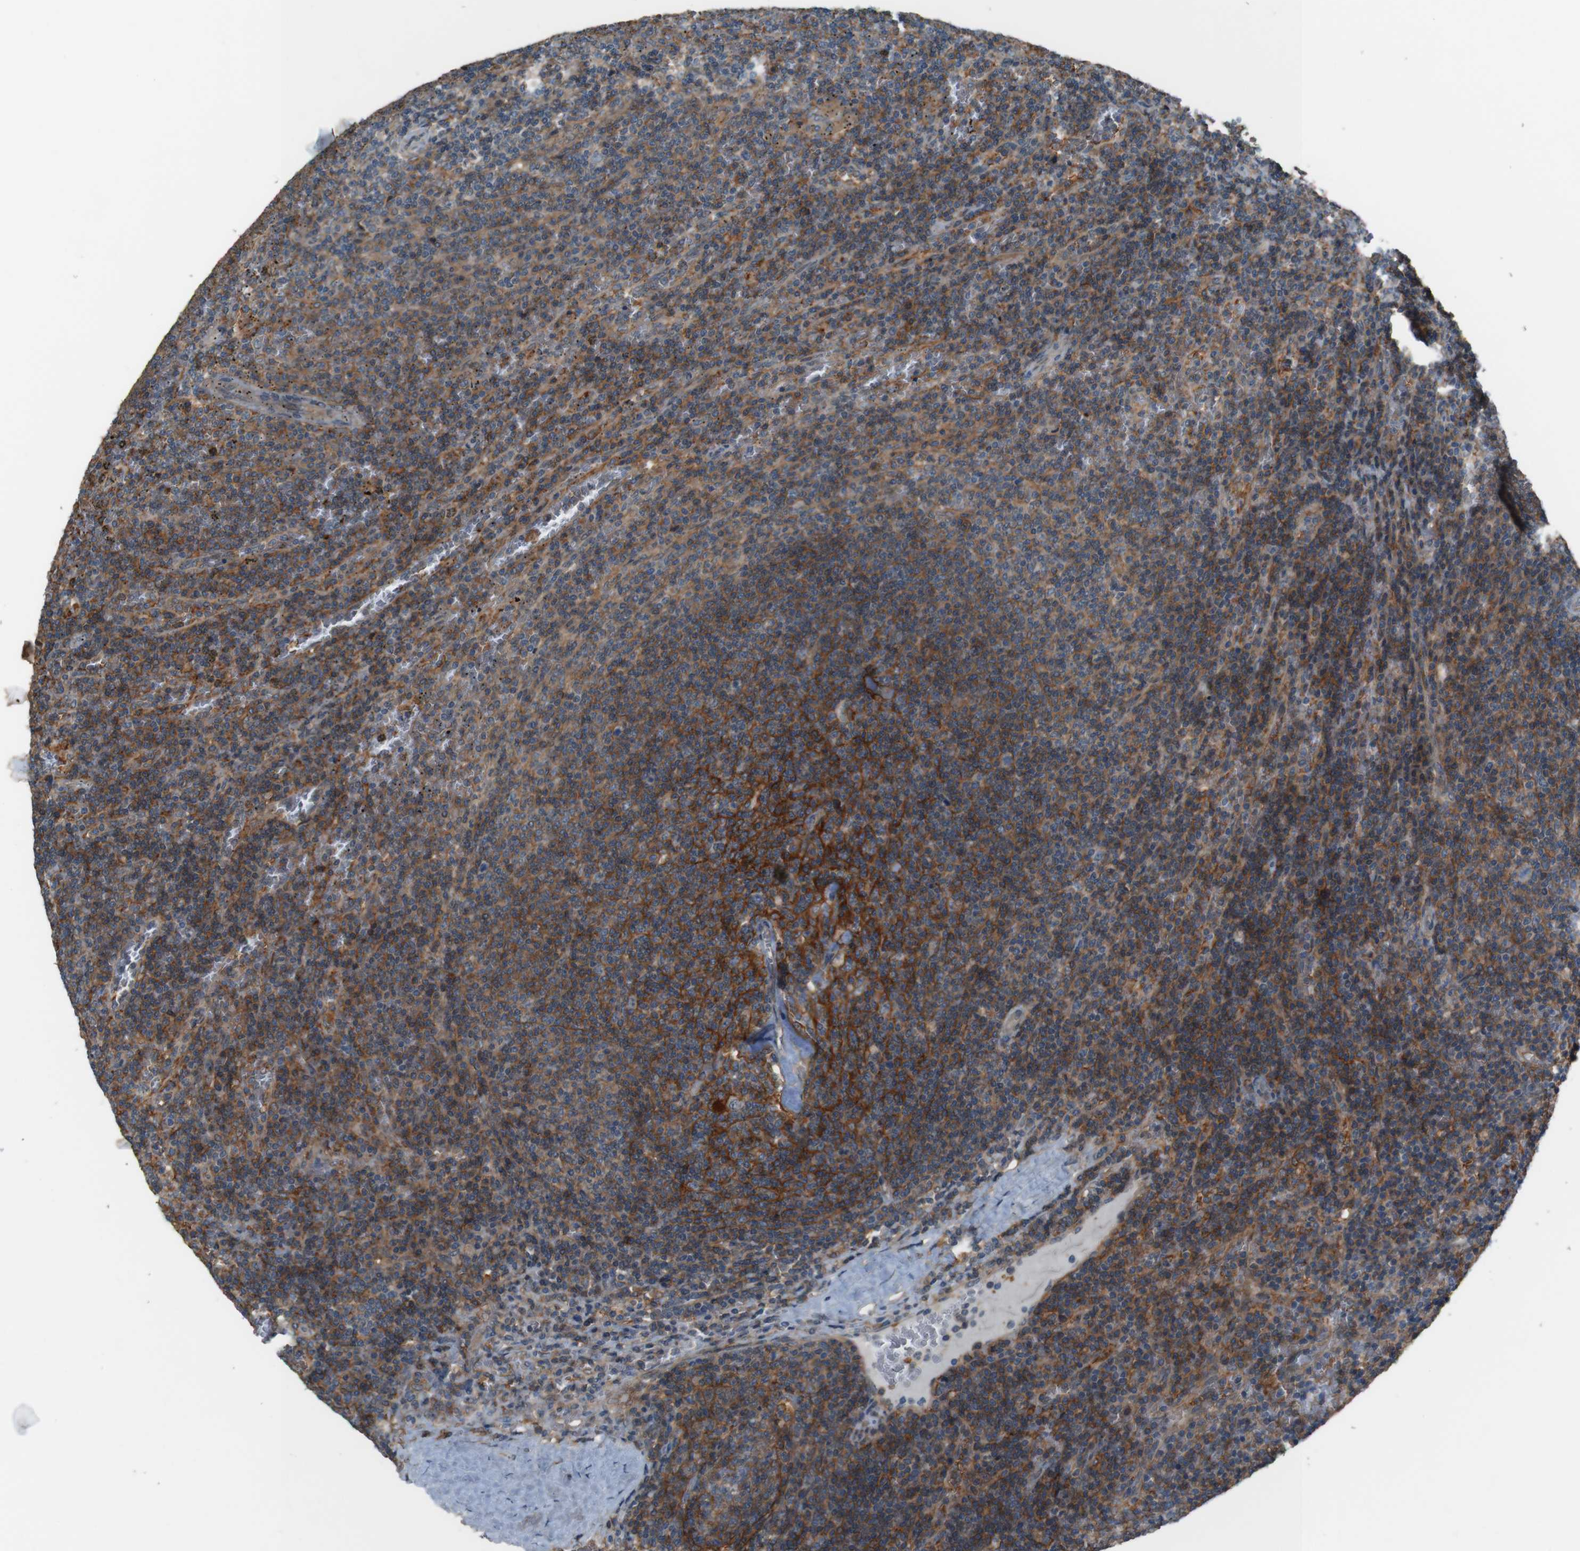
{"staining": {"intensity": "moderate", "quantity": "<25%", "location": "cytoplasmic/membranous"}, "tissue": "lymphoma", "cell_type": "Tumor cells", "image_type": "cancer", "snomed": [{"axis": "morphology", "description": "Malignant lymphoma, non-Hodgkin's type, Low grade"}, {"axis": "topography", "description": "Spleen"}], "caption": "Moderate cytoplasmic/membranous expression for a protein is present in about <25% of tumor cells of low-grade malignant lymphoma, non-Hodgkin's type using immunohistochemistry.", "gene": "ATP2B1", "patient": {"sex": "female", "age": 50}}